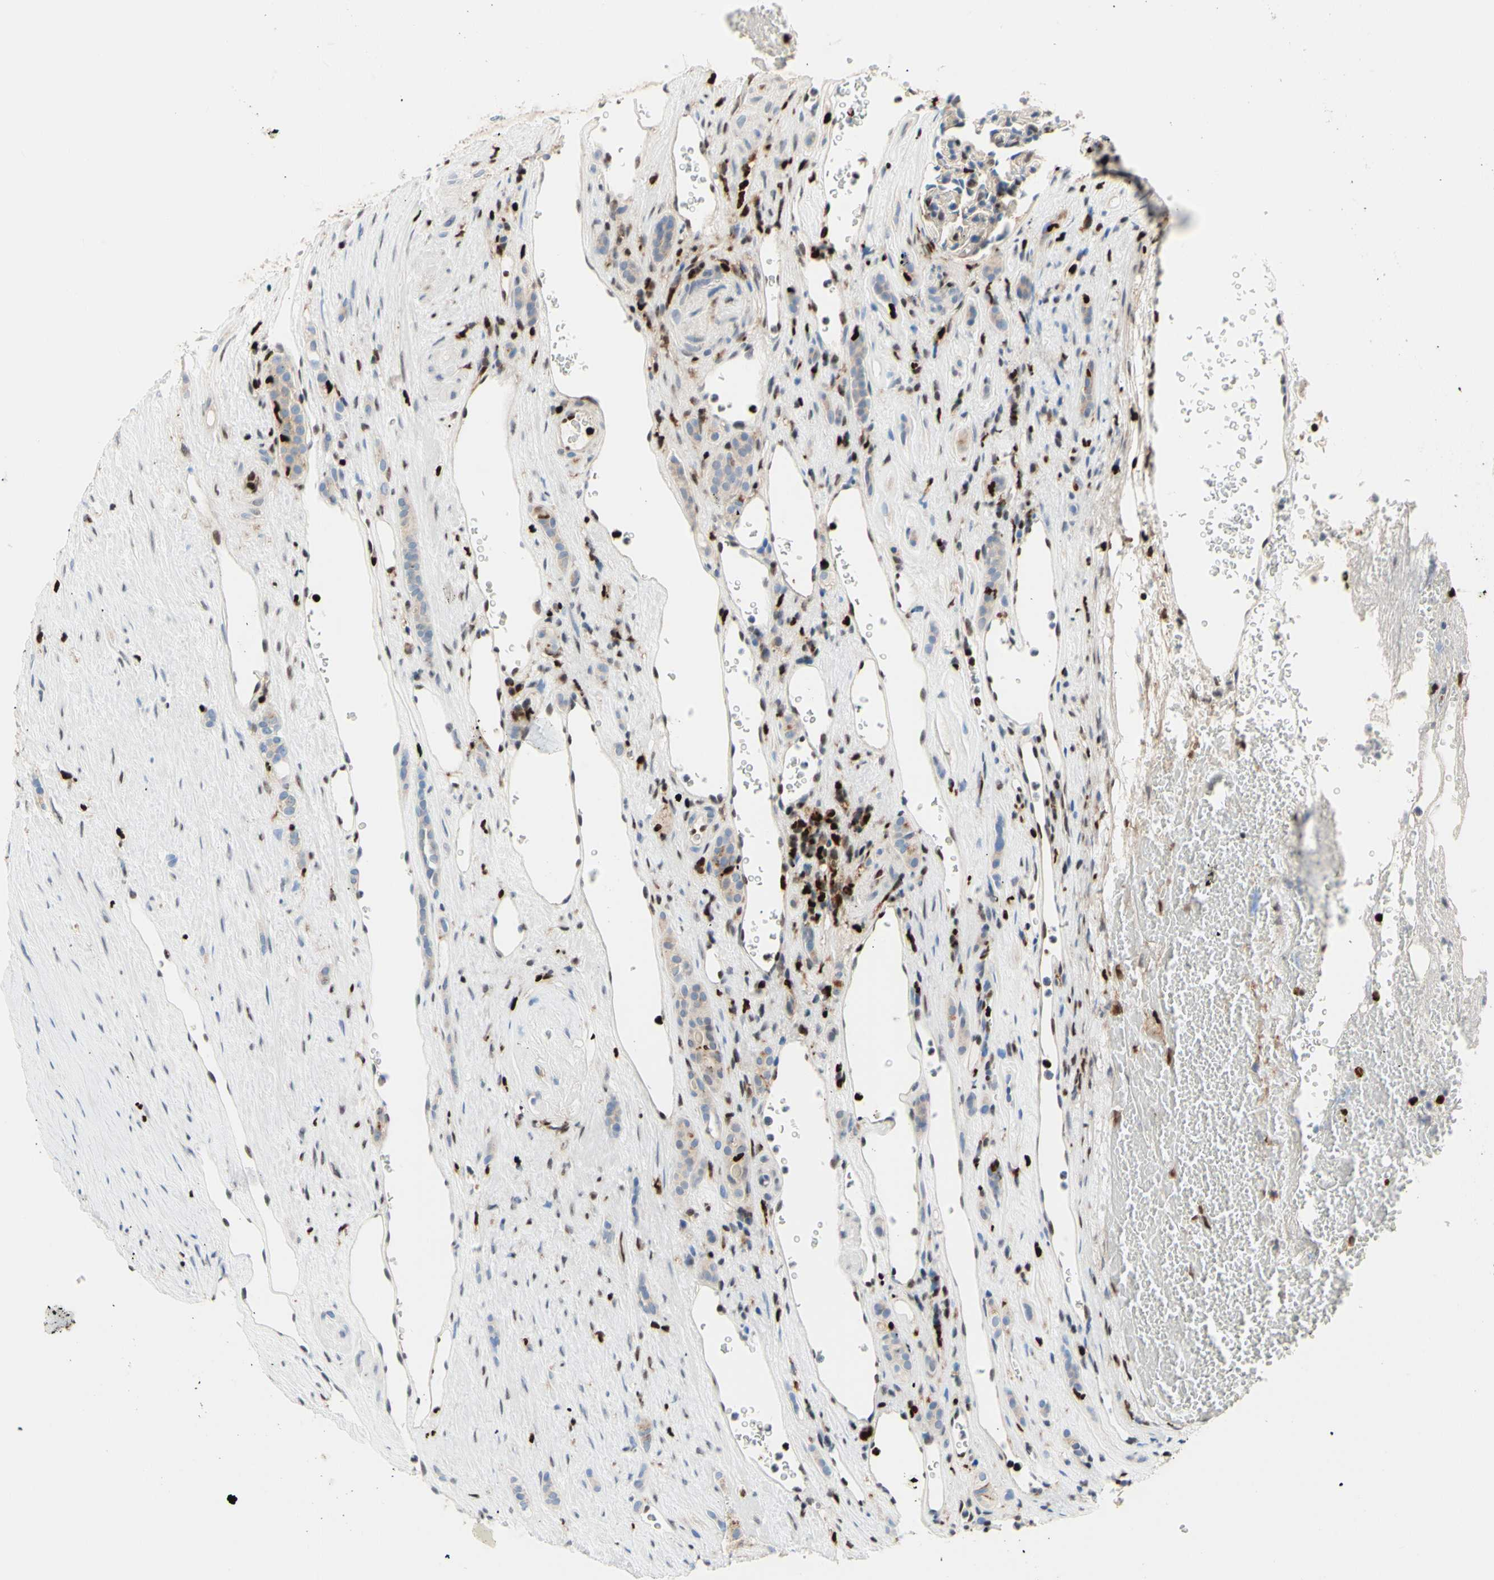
{"staining": {"intensity": "weak", "quantity": "25%-75%", "location": "cytoplasmic/membranous"}, "tissue": "renal cancer", "cell_type": "Tumor cells", "image_type": "cancer", "snomed": [{"axis": "morphology", "description": "Adenocarcinoma, NOS"}, {"axis": "topography", "description": "Kidney"}], "caption": "Immunohistochemical staining of renal cancer (adenocarcinoma) displays weak cytoplasmic/membranous protein positivity in about 25%-75% of tumor cells.", "gene": "EED", "patient": {"sex": "female", "age": 69}}